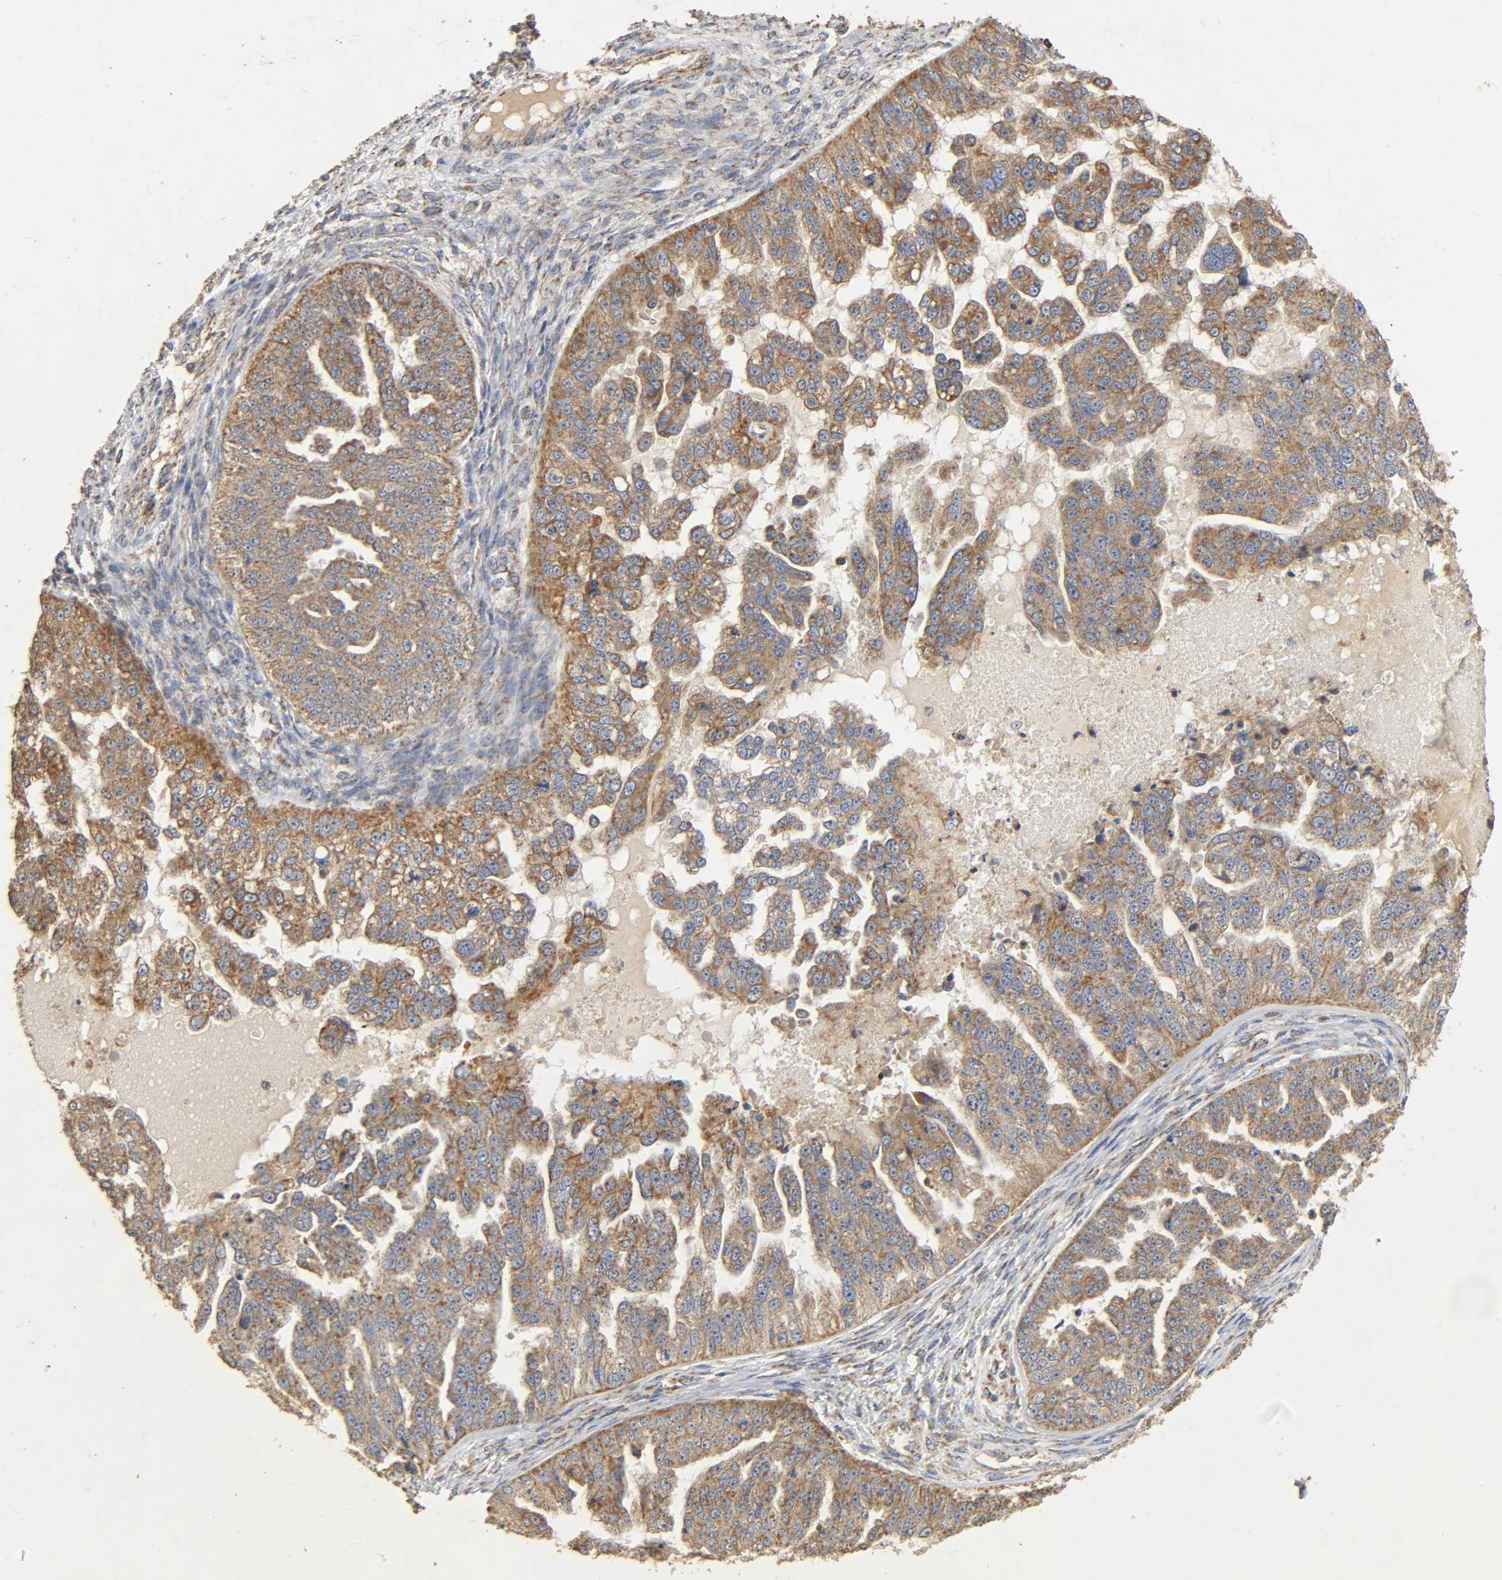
{"staining": {"intensity": "moderate", "quantity": ">75%", "location": "cytoplasmic/membranous"}, "tissue": "ovarian cancer", "cell_type": "Tumor cells", "image_type": "cancer", "snomed": [{"axis": "morphology", "description": "Cystadenocarcinoma, serous, NOS"}, {"axis": "topography", "description": "Ovary"}], "caption": "Protein positivity by IHC demonstrates moderate cytoplasmic/membranous positivity in approximately >75% of tumor cells in ovarian serous cystadenocarcinoma. The staining is performed using DAB brown chromogen to label protein expression. The nuclei are counter-stained blue using hematoxylin.", "gene": "NDUFS3", "patient": {"sex": "female", "age": 58}}